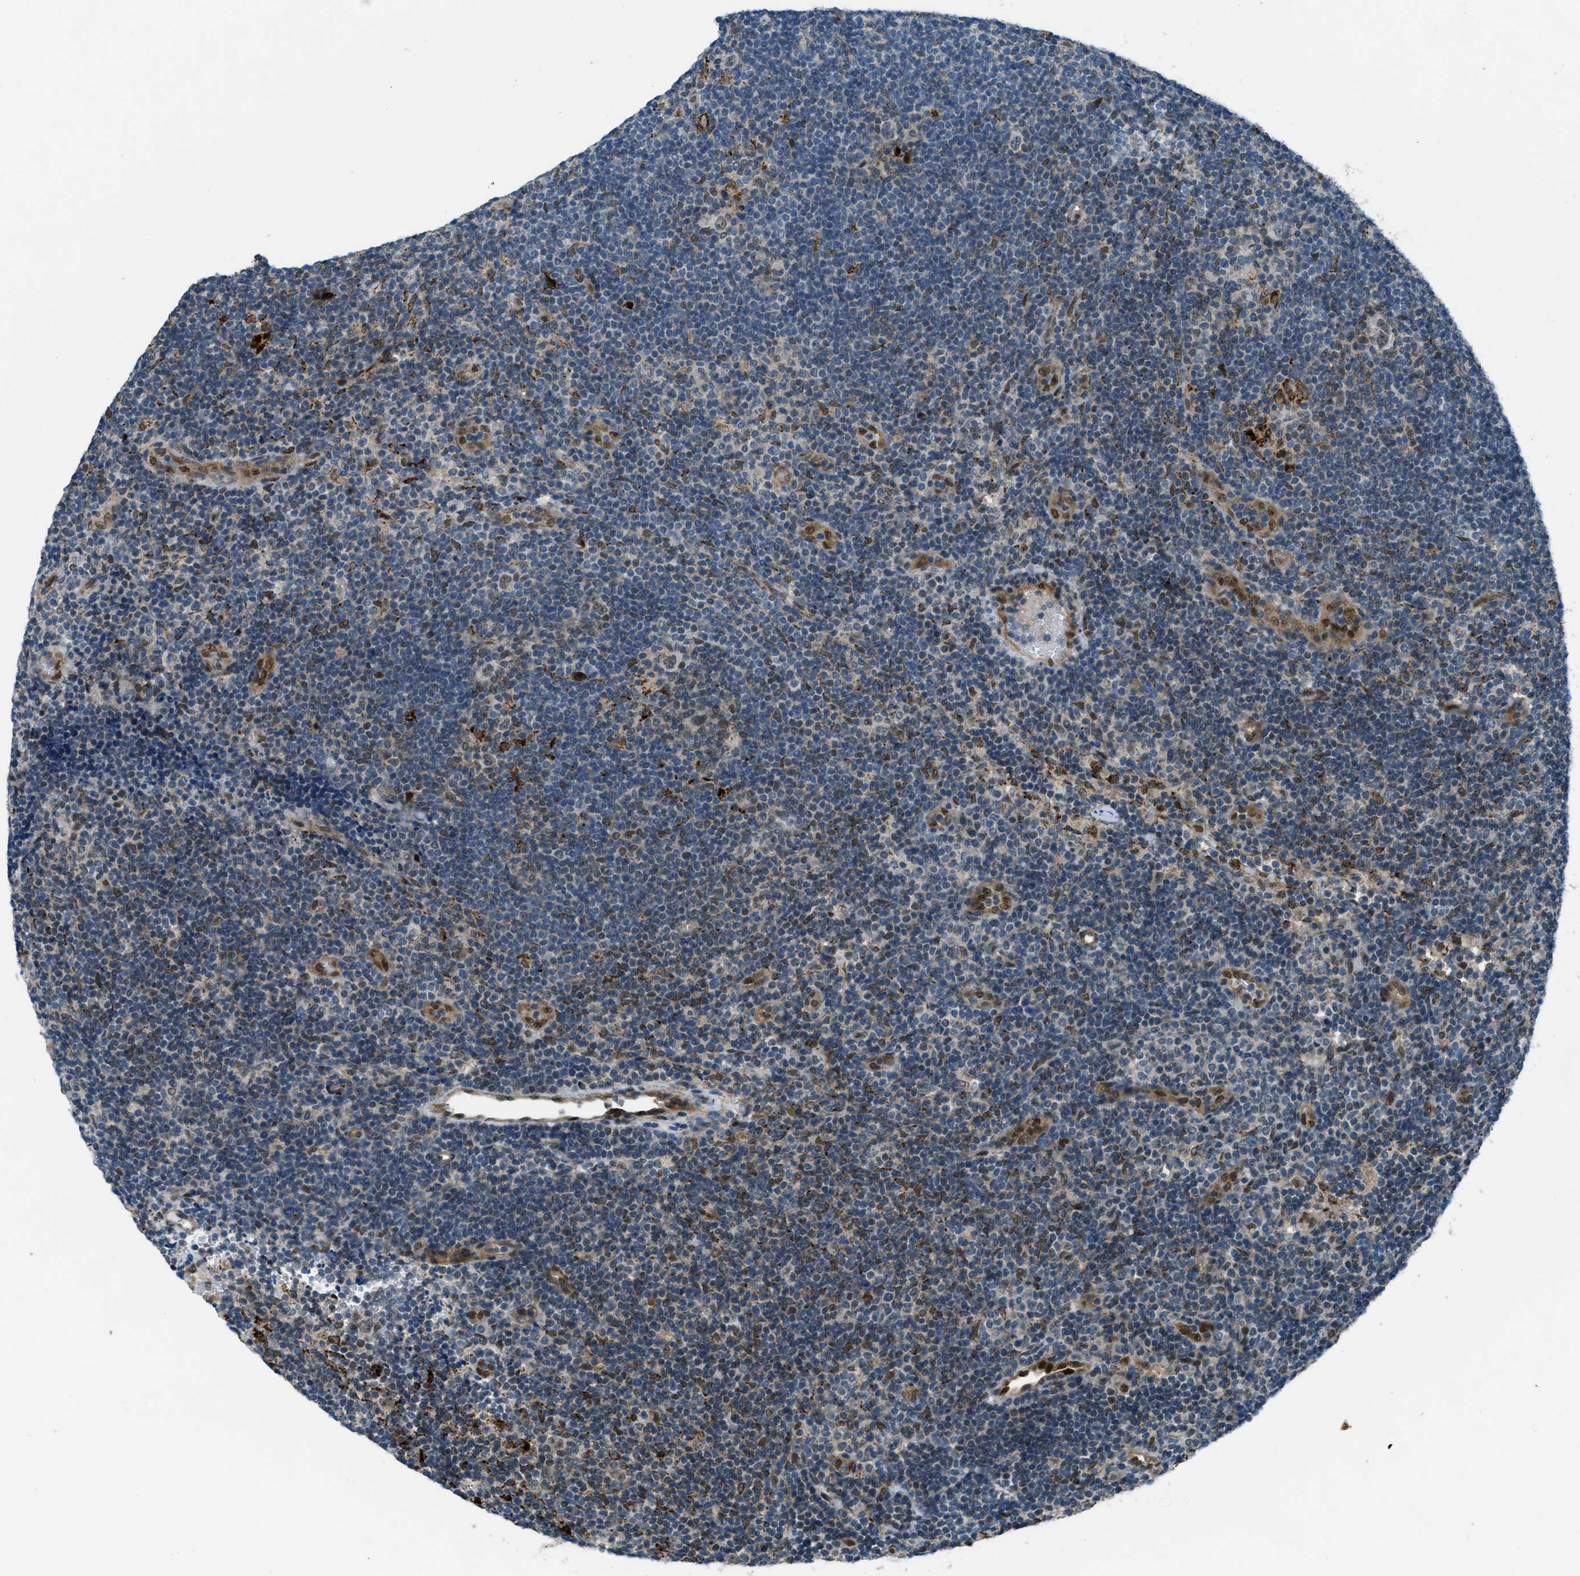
{"staining": {"intensity": "weak", "quantity": "<25%", "location": "nuclear"}, "tissue": "lymphoma", "cell_type": "Tumor cells", "image_type": "cancer", "snomed": [{"axis": "morphology", "description": "Hodgkin's disease, NOS"}, {"axis": "topography", "description": "Lymph node"}], "caption": "An immunohistochemistry (IHC) image of lymphoma is shown. There is no staining in tumor cells of lymphoma.", "gene": "NPEPL1", "patient": {"sex": "female", "age": 57}}